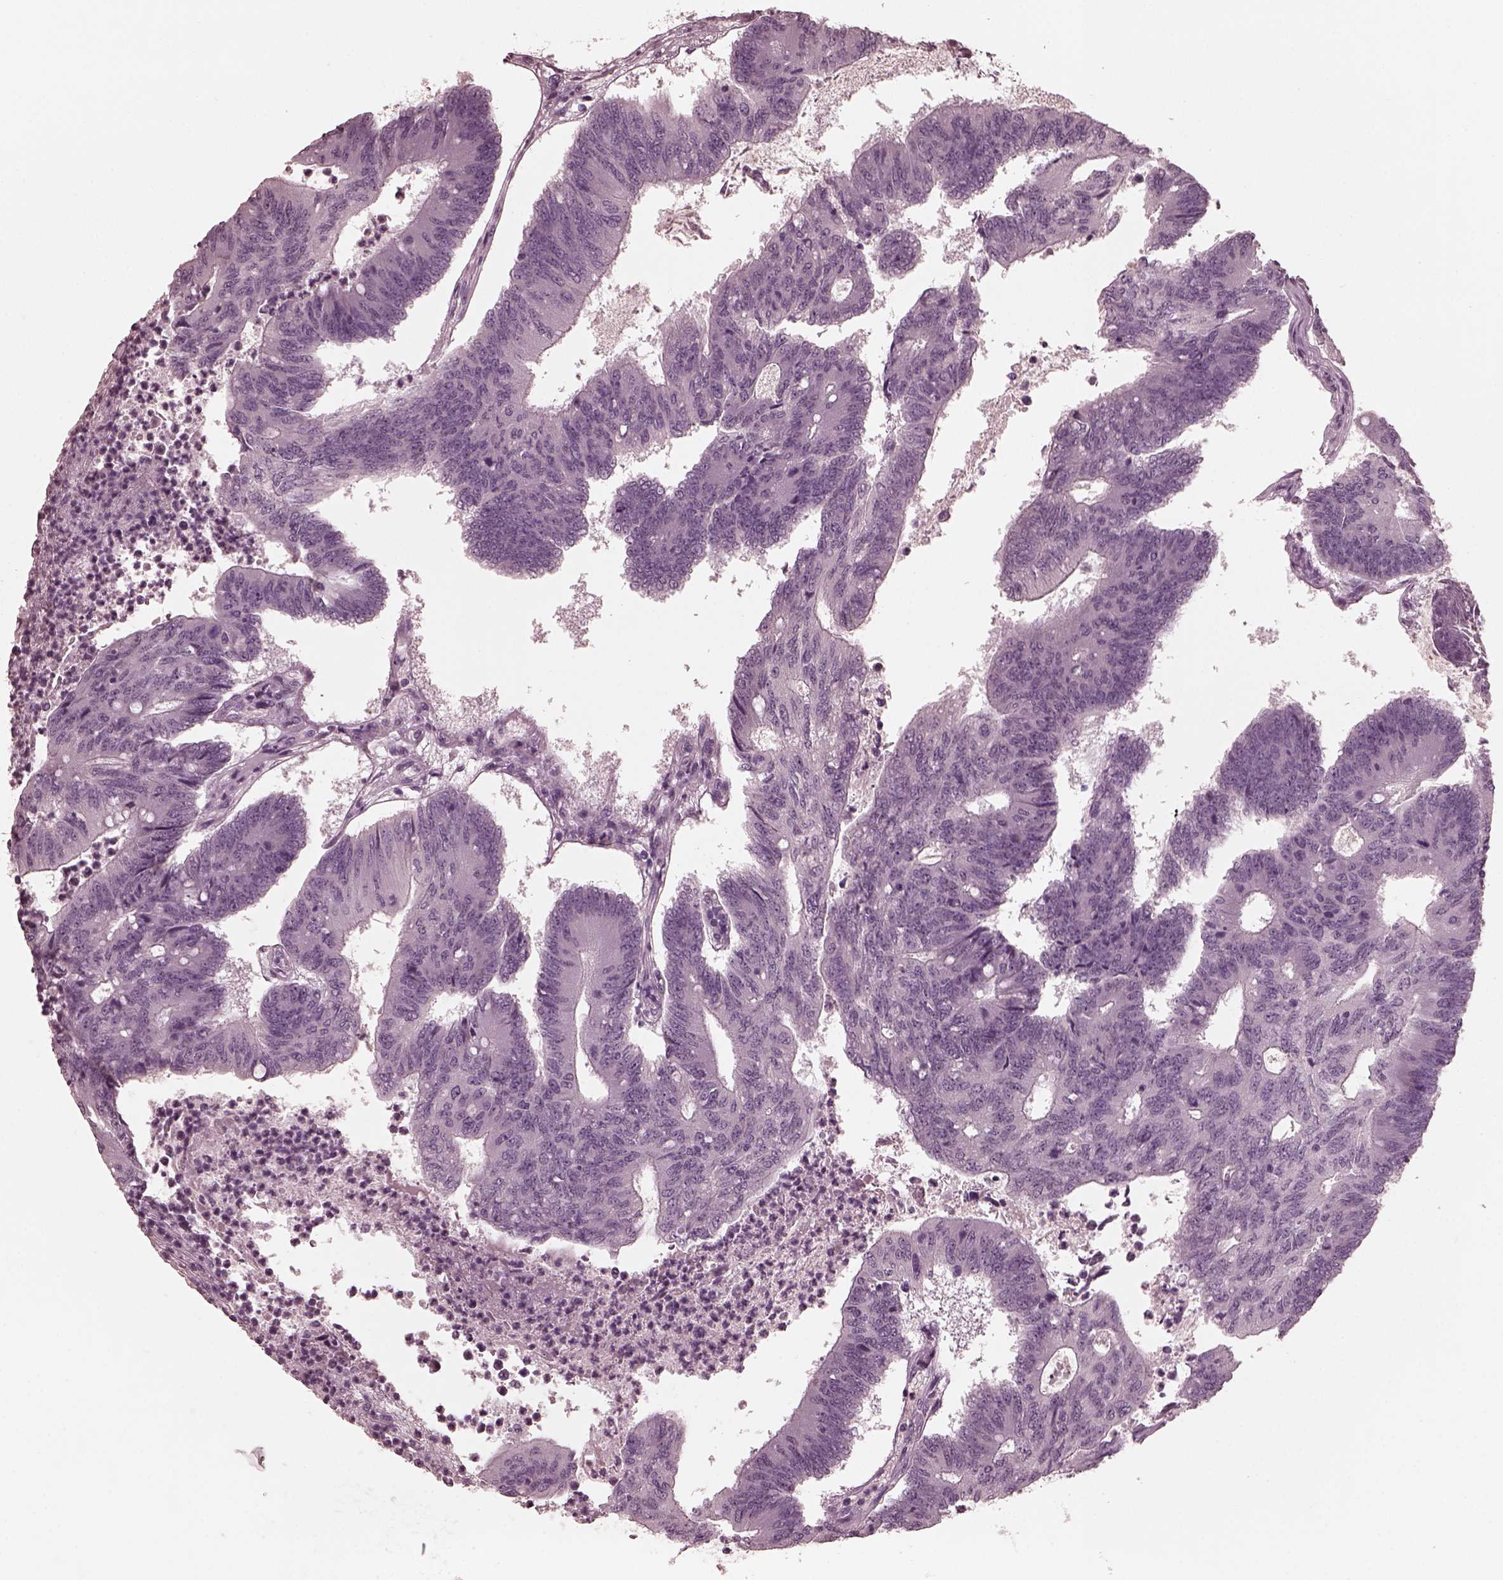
{"staining": {"intensity": "negative", "quantity": "none", "location": "none"}, "tissue": "colorectal cancer", "cell_type": "Tumor cells", "image_type": "cancer", "snomed": [{"axis": "morphology", "description": "Adenocarcinoma, NOS"}, {"axis": "topography", "description": "Colon"}], "caption": "A histopathology image of adenocarcinoma (colorectal) stained for a protein demonstrates no brown staining in tumor cells. (IHC, brightfield microscopy, high magnification).", "gene": "CGA", "patient": {"sex": "female", "age": 70}}